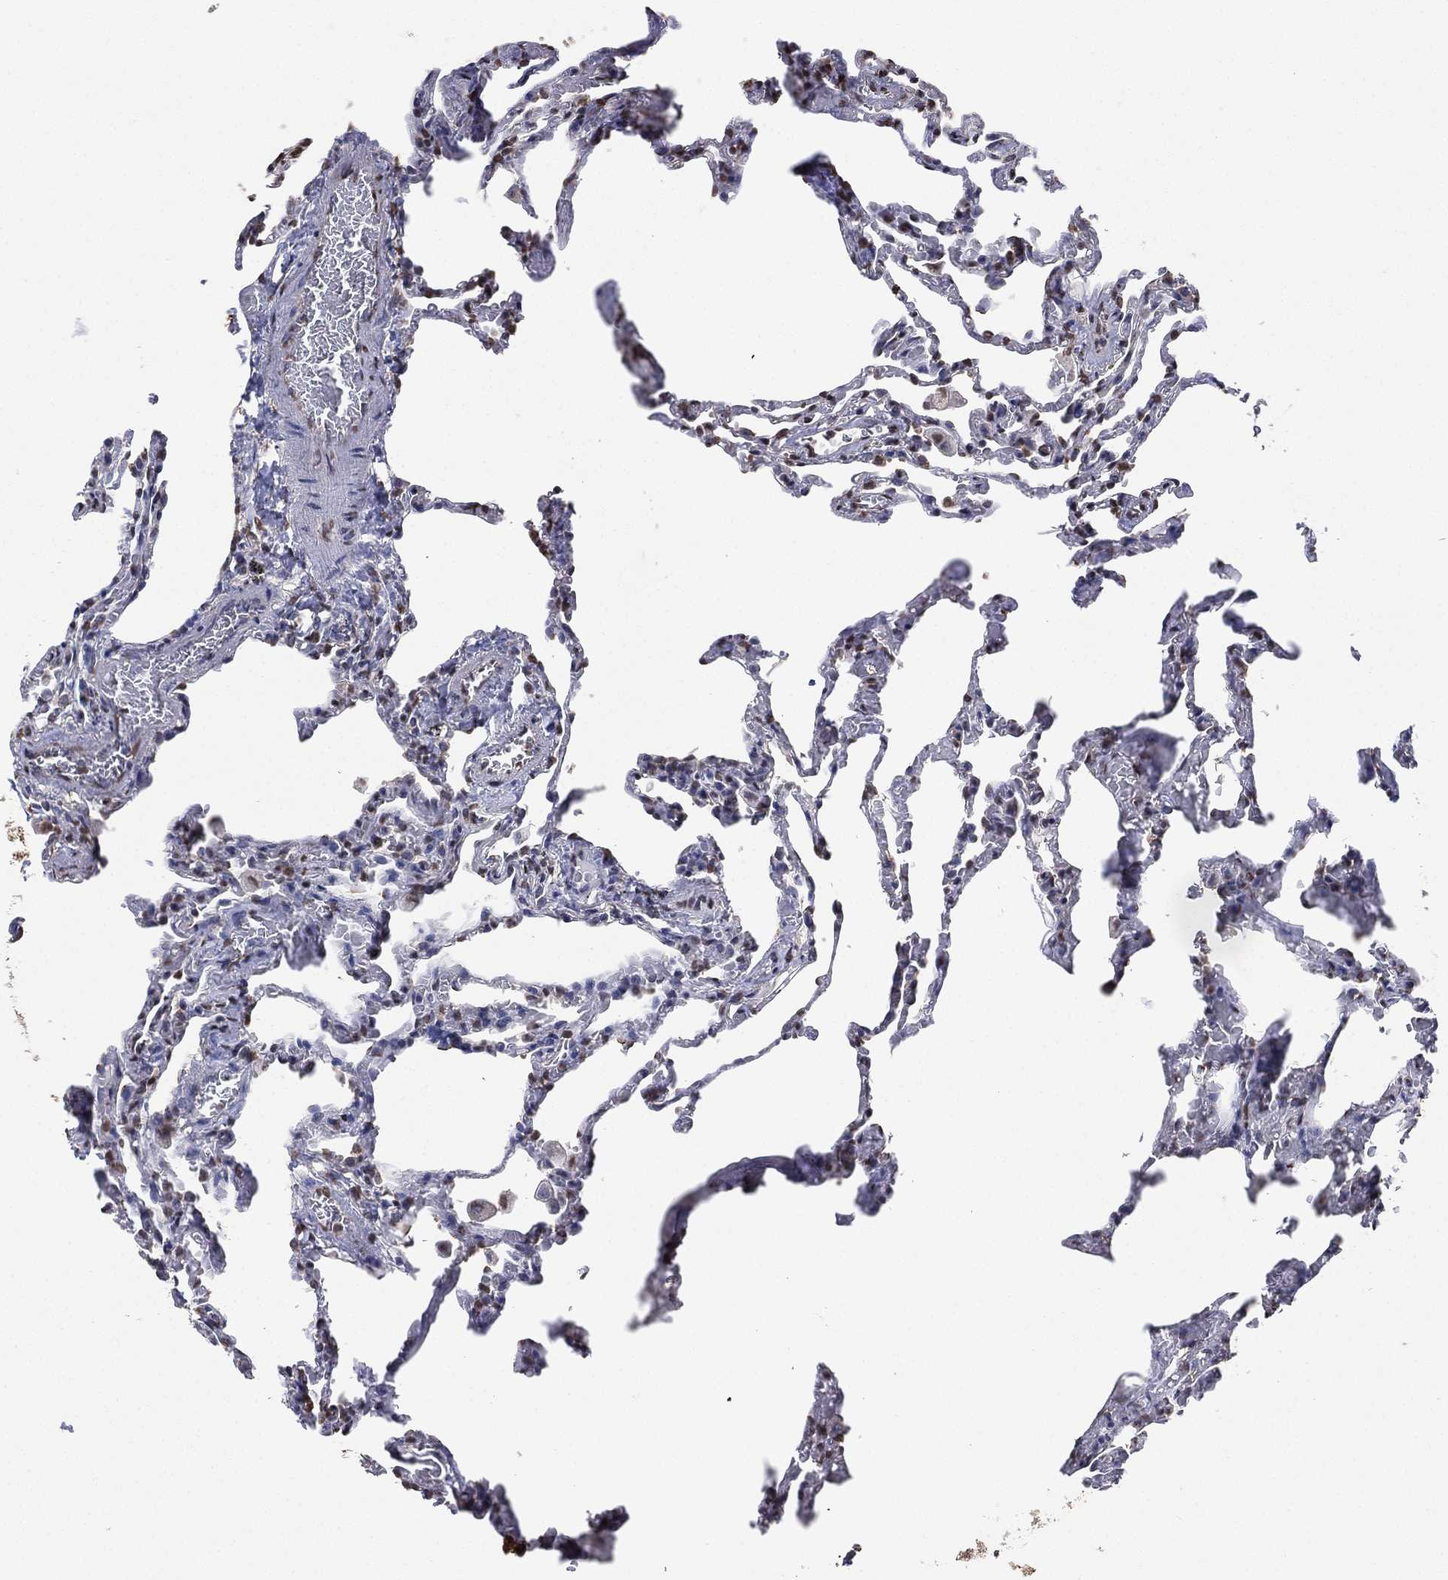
{"staining": {"intensity": "weak", "quantity": "<25%", "location": "nuclear"}, "tissue": "lung", "cell_type": "Alveolar cells", "image_type": "normal", "snomed": [{"axis": "morphology", "description": "Normal tissue, NOS"}, {"axis": "topography", "description": "Lung"}], "caption": "A high-resolution histopathology image shows IHC staining of benign lung, which shows no significant positivity in alveolar cells. (DAB (3,3'-diaminobenzidine) immunohistochemistry (IHC) with hematoxylin counter stain).", "gene": "ALDH7A1", "patient": {"sex": "female", "age": 43}}